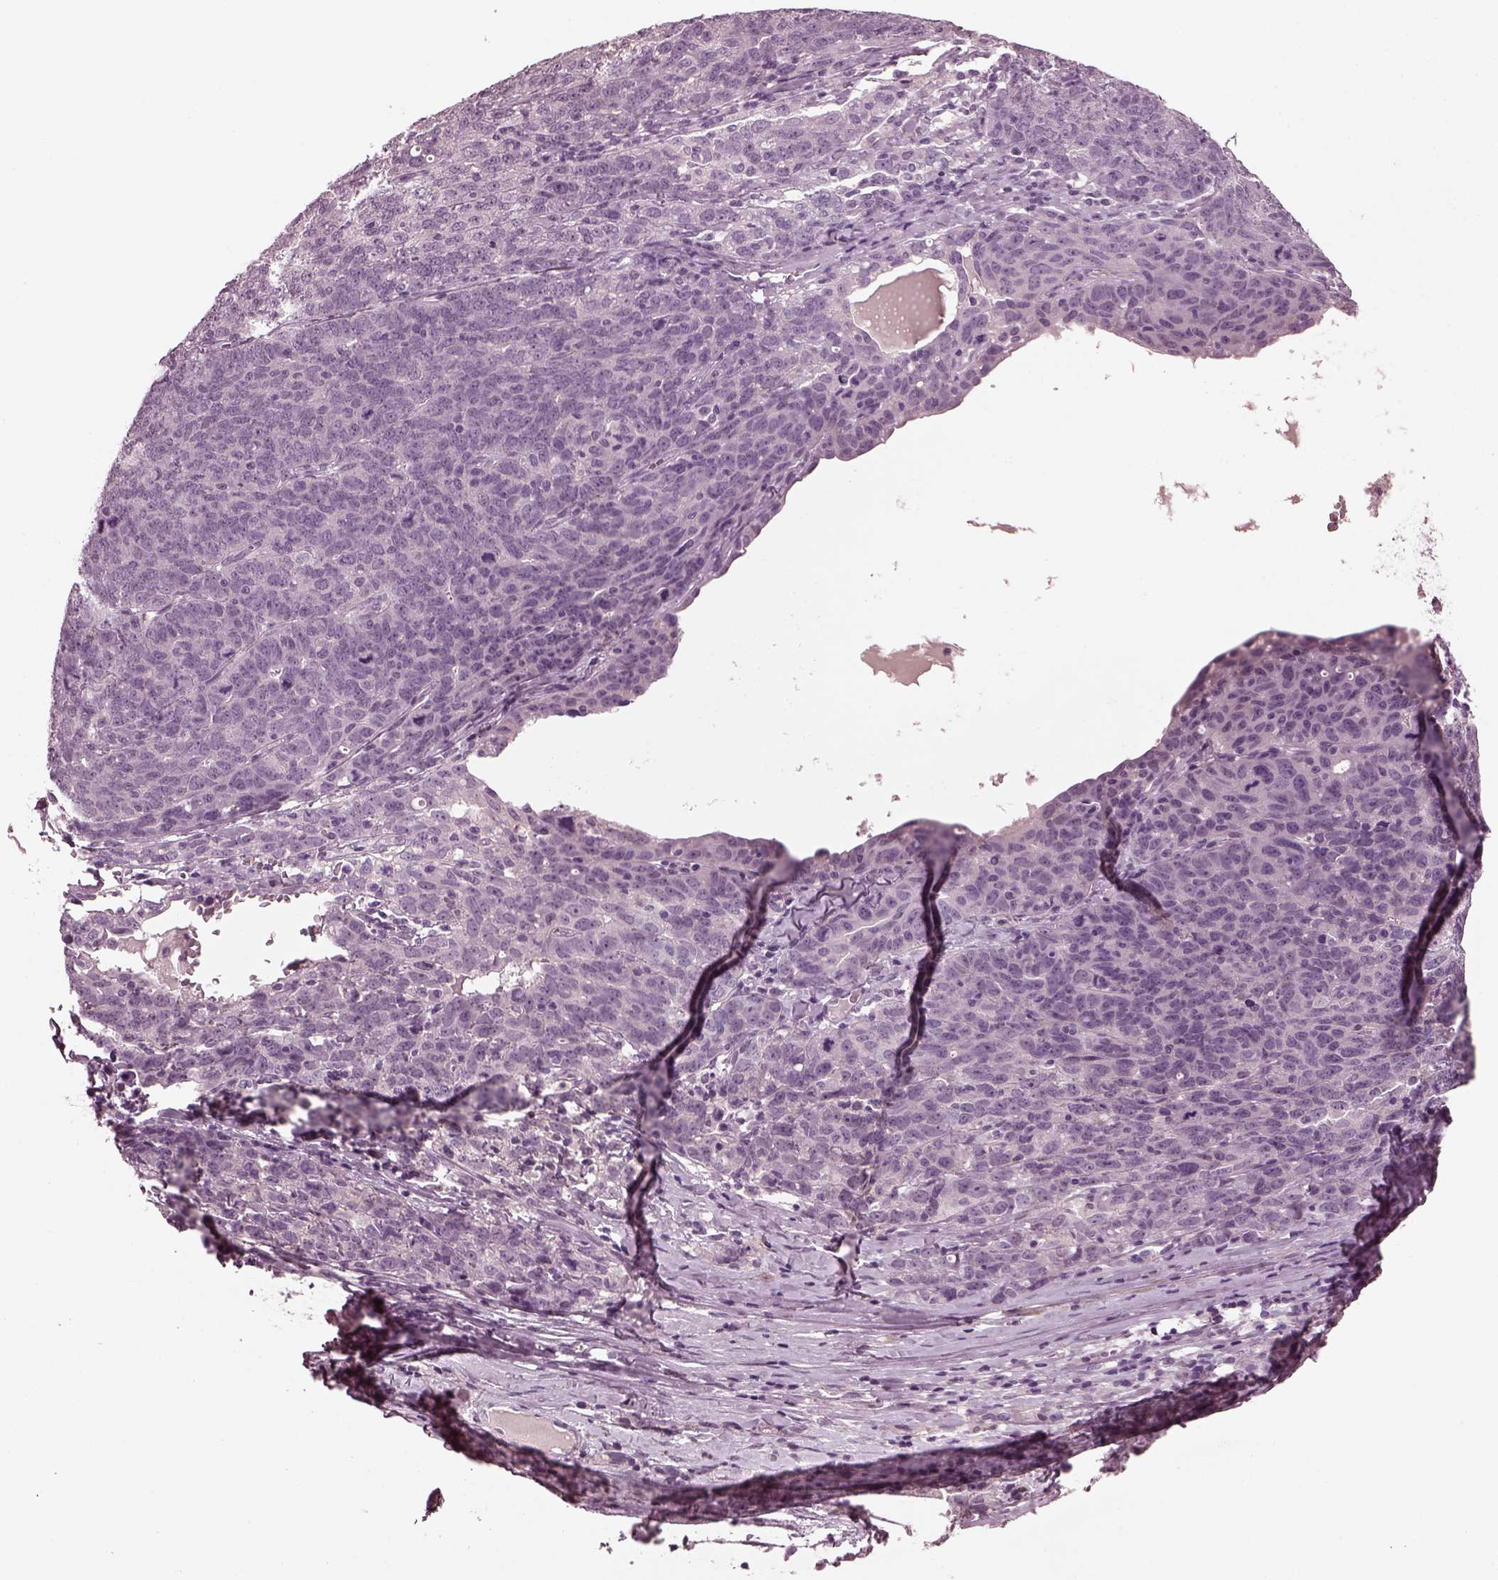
{"staining": {"intensity": "negative", "quantity": "none", "location": "none"}, "tissue": "ovarian cancer", "cell_type": "Tumor cells", "image_type": "cancer", "snomed": [{"axis": "morphology", "description": "Cystadenocarcinoma, serous, NOS"}, {"axis": "topography", "description": "Ovary"}], "caption": "An immunohistochemistry (IHC) micrograph of ovarian cancer (serous cystadenocarcinoma) is shown. There is no staining in tumor cells of ovarian cancer (serous cystadenocarcinoma). (DAB (3,3'-diaminobenzidine) immunohistochemistry with hematoxylin counter stain).", "gene": "MIB2", "patient": {"sex": "female", "age": 71}}